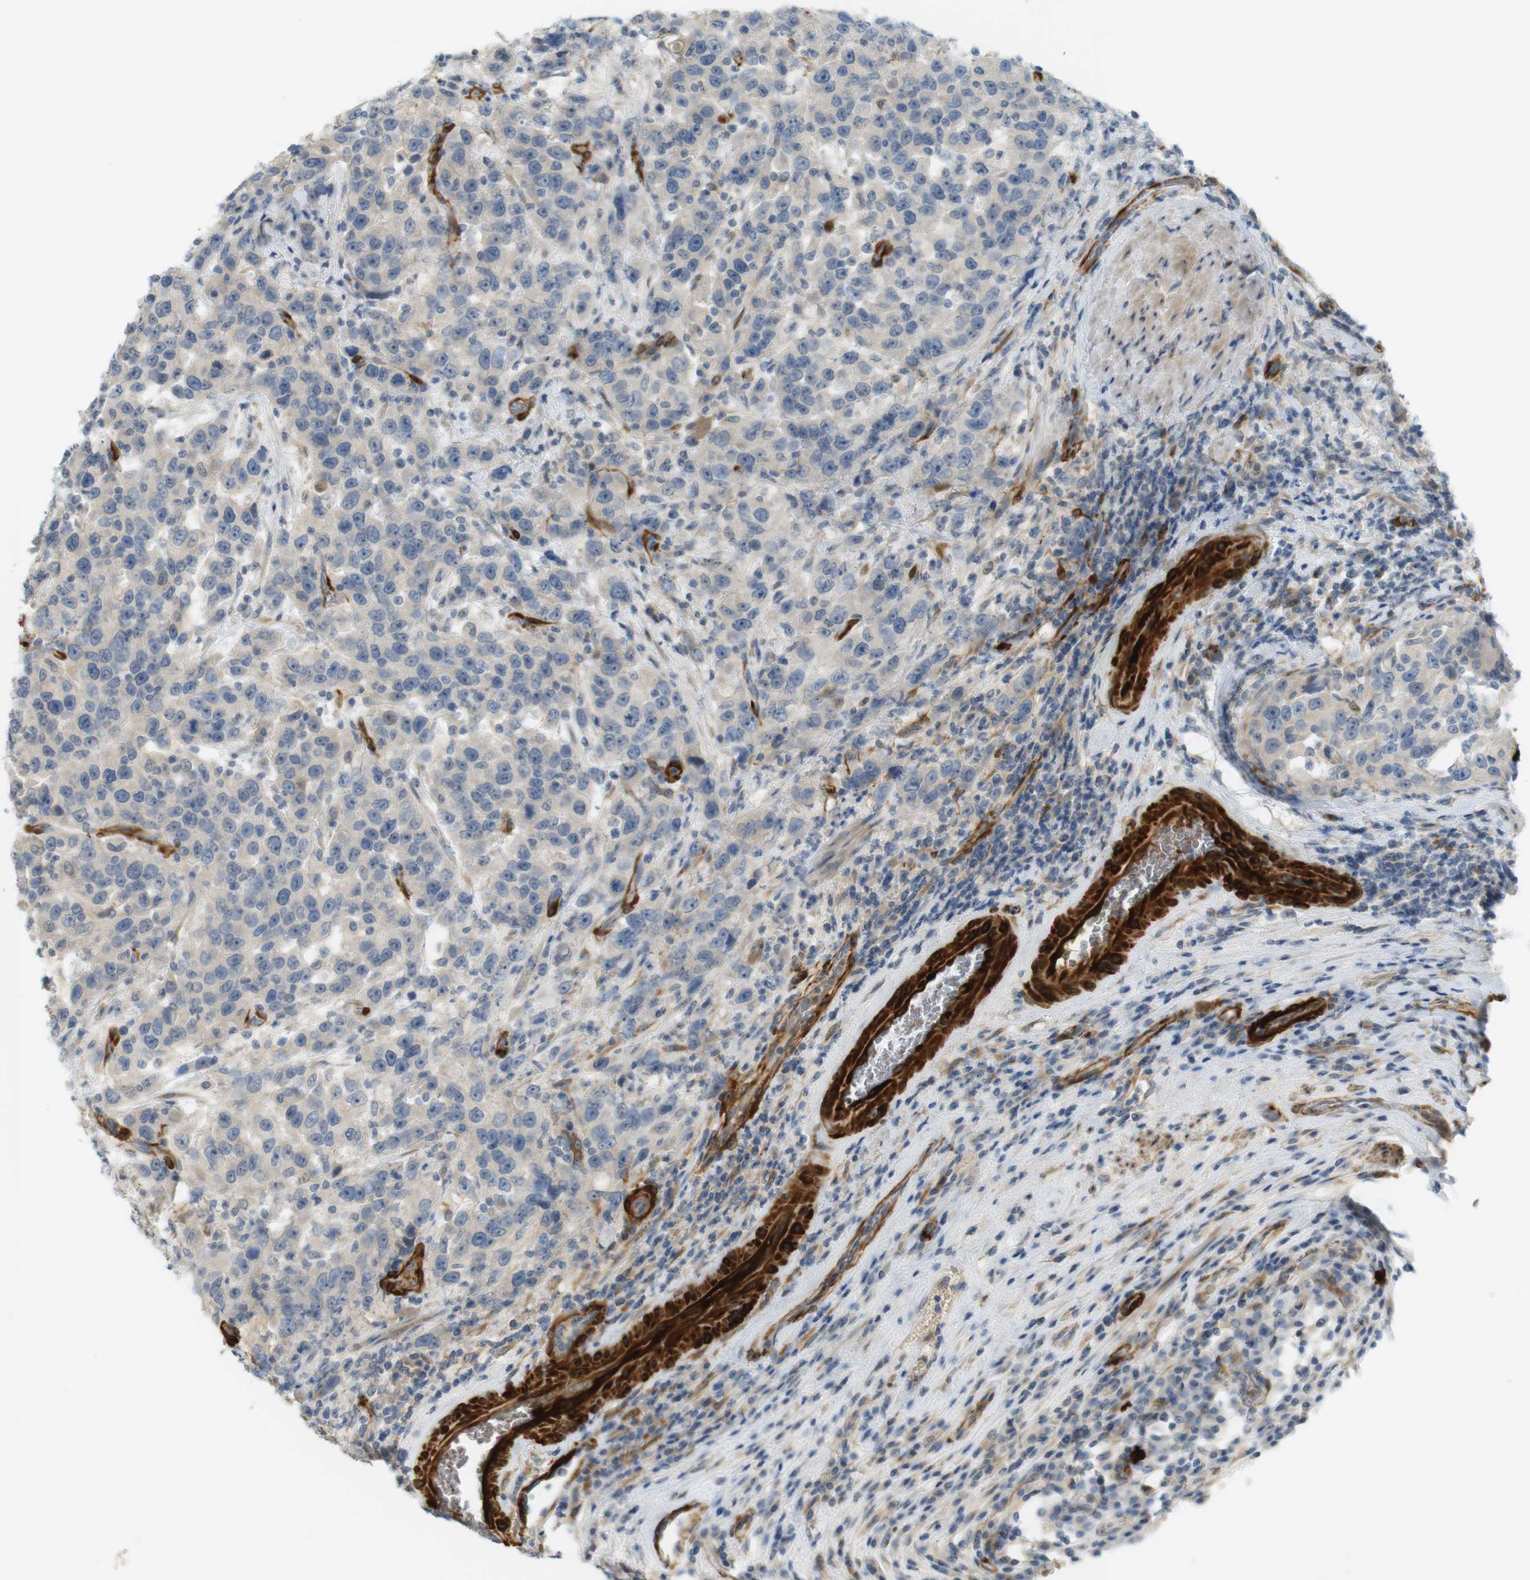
{"staining": {"intensity": "negative", "quantity": "none", "location": "none"}, "tissue": "urothelial cancer", "cell_type": "Tumor cells", "image_type": "cancer", "snomed": [{"axis": "morphology", "description": "Urothelial carcinoma, High grade"}, {"axis": "topography", "description": "Urinary bladder"}], "caption": "Urothelial cancer was stained to show a protein in brown. There is no significant expression in tumor cells.", "gene": "PDE3A", "patient": {"sex": "female", "age": 80}}